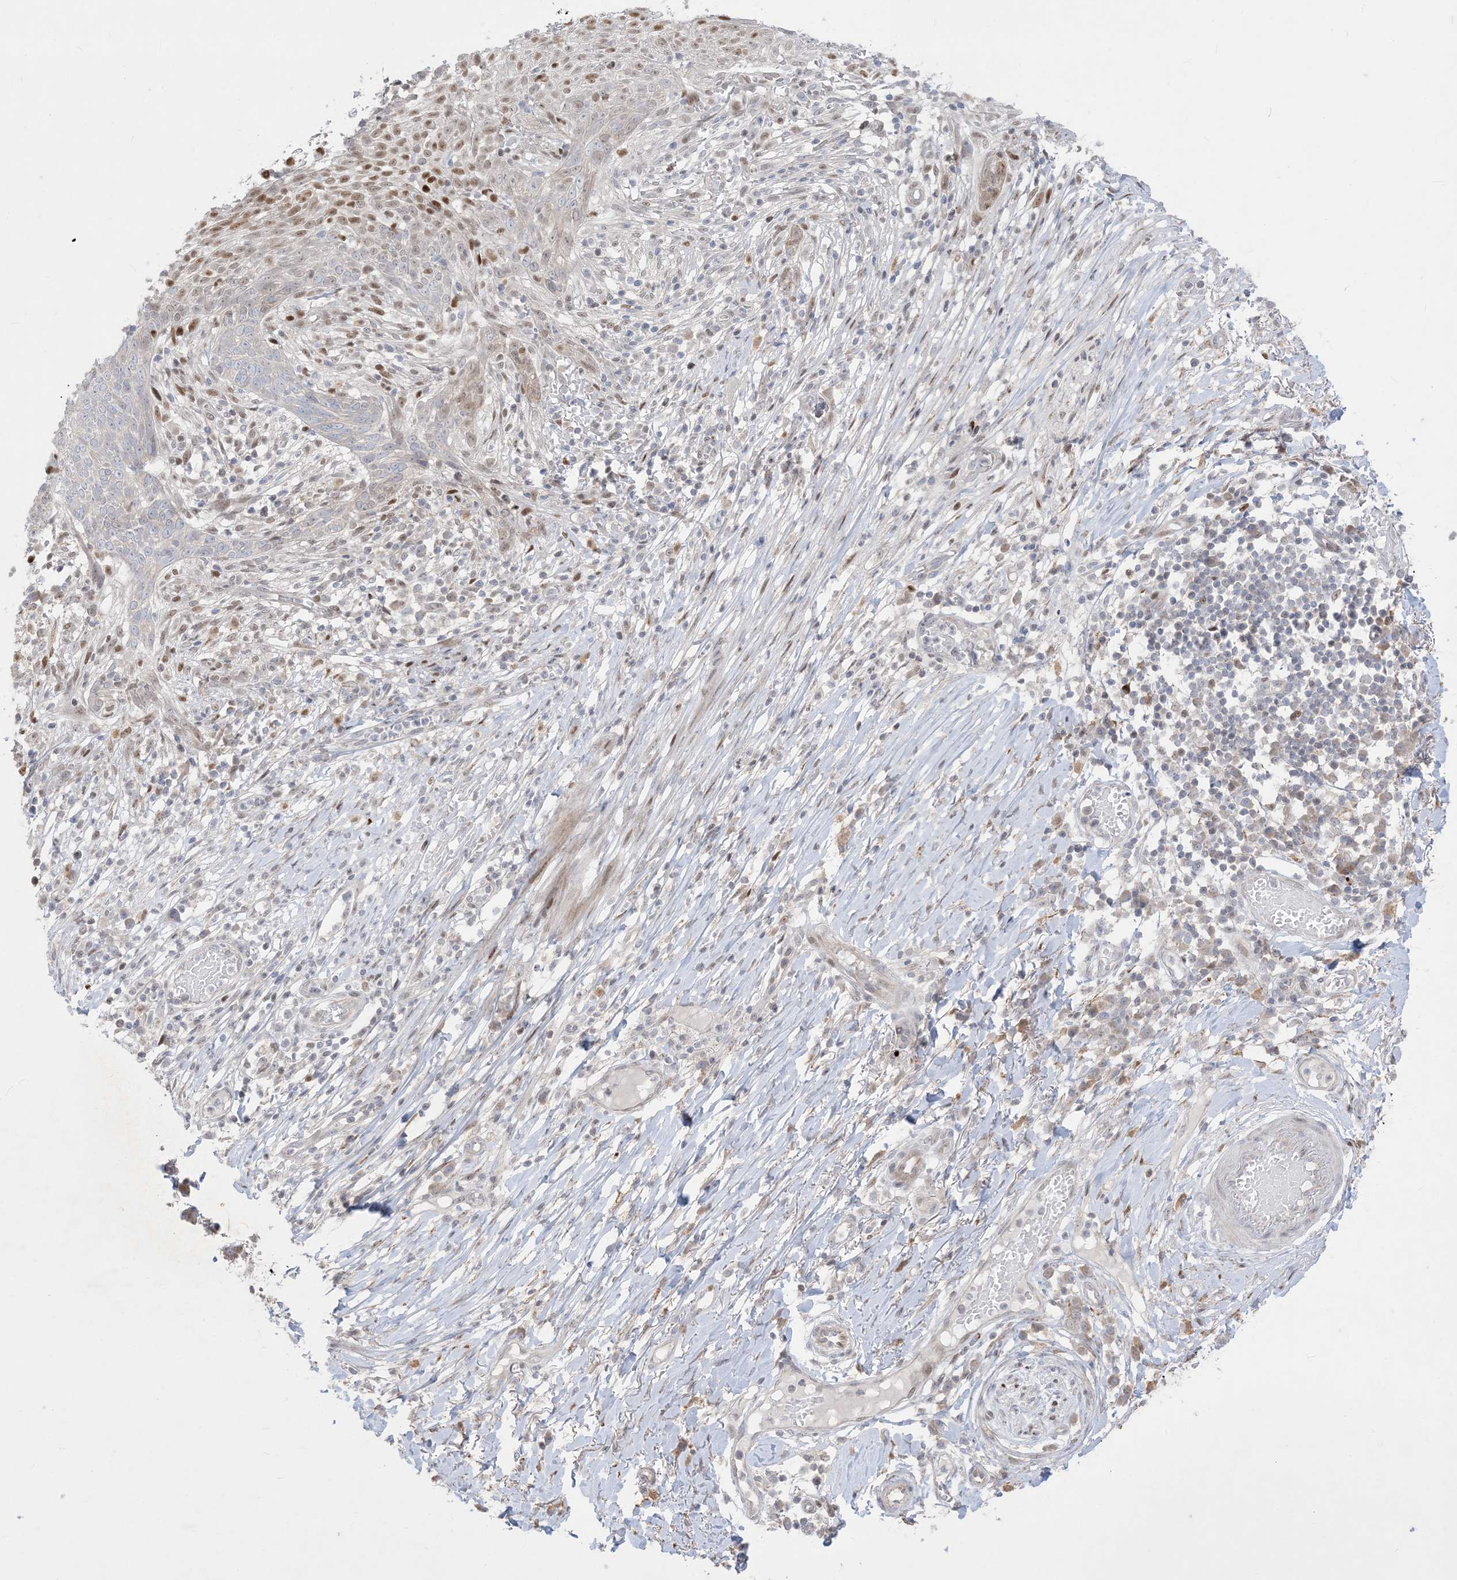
{"staining": {"intensity": "negative", "quantity": "none", "location": "none"}, "tissue": "skin cancer", "cell_type": "Tumor cells", "image_type": "cancer", "snomed": [{"axis": "morphology", "description": "Normal tissue, NOS"}, {"axis": "morphology", "description": "Basal cell carcinoma"}, {"axis": "topography", "description": "Skin"}], "caption": "DAB immunohistochemical staining of human basal cell carcinoma (skin) demonstrates no significant positivity in tumor cells. (DAB IHC, high magnification).", "gene": "BHLHE40", "patient": {"sex": "male", "age": 64}}